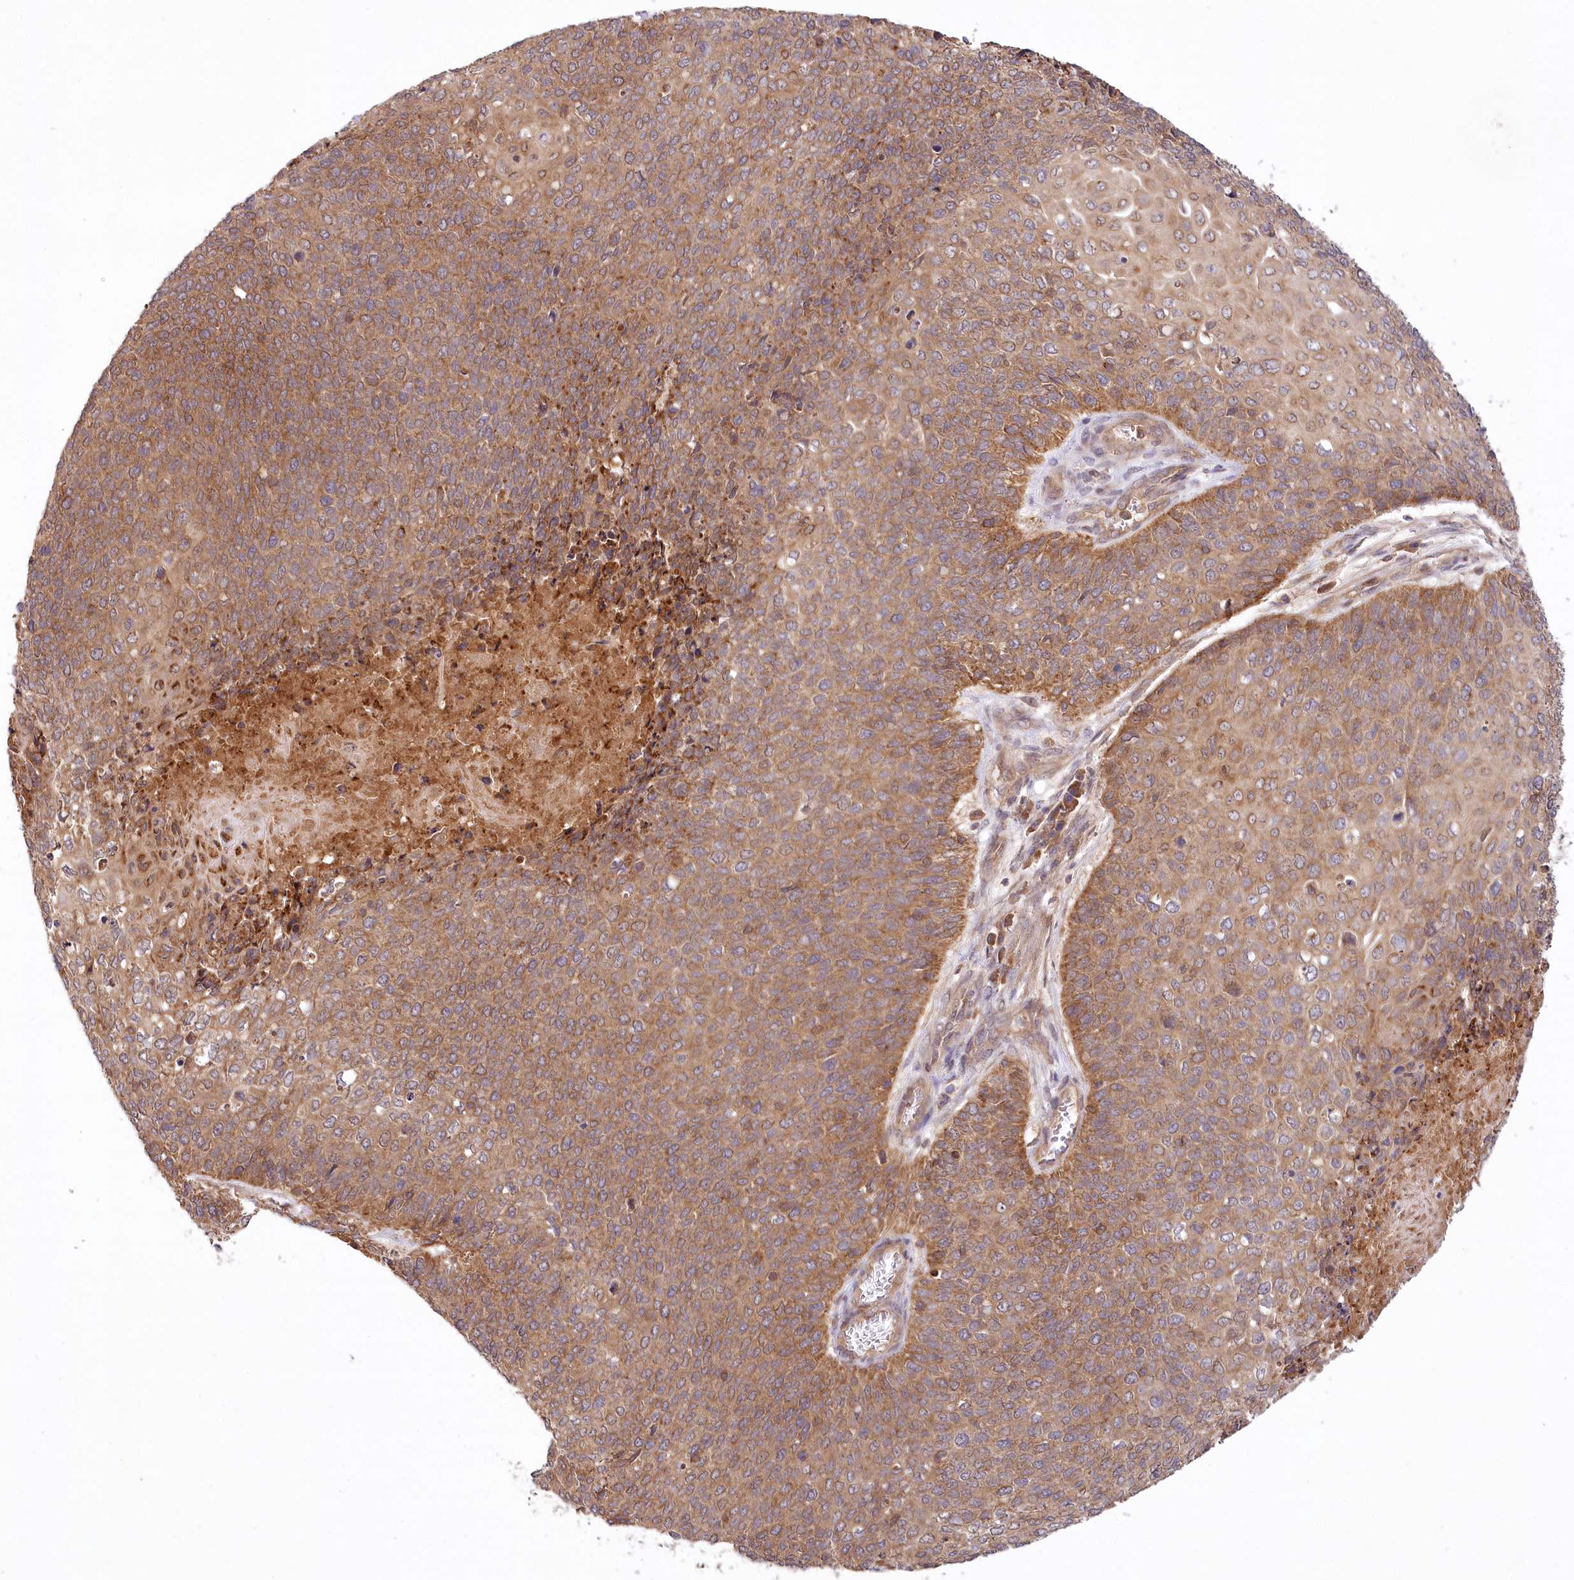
{"staining": {"intensity": "moderate", "quantity": ">75%", "location": "cytoplasmic/membranous"}, "tissue": "cervical cancer", "cell_type": "Tumor cells", "image_type": "cancer", "snomed": [{"axis": "morphology", "description": "Squamous cell carcinoma, NOS"}, {"axis": "topography", "description": "Cervix"}], "caption": "Protein expression analysis of cervical squamous cell carcinoma shows moderate cytoplasmic/membranous staining in approximately >75% of tumor cells.", "gene": "LSS", "patient": {"sex": "female", "age": 39}}